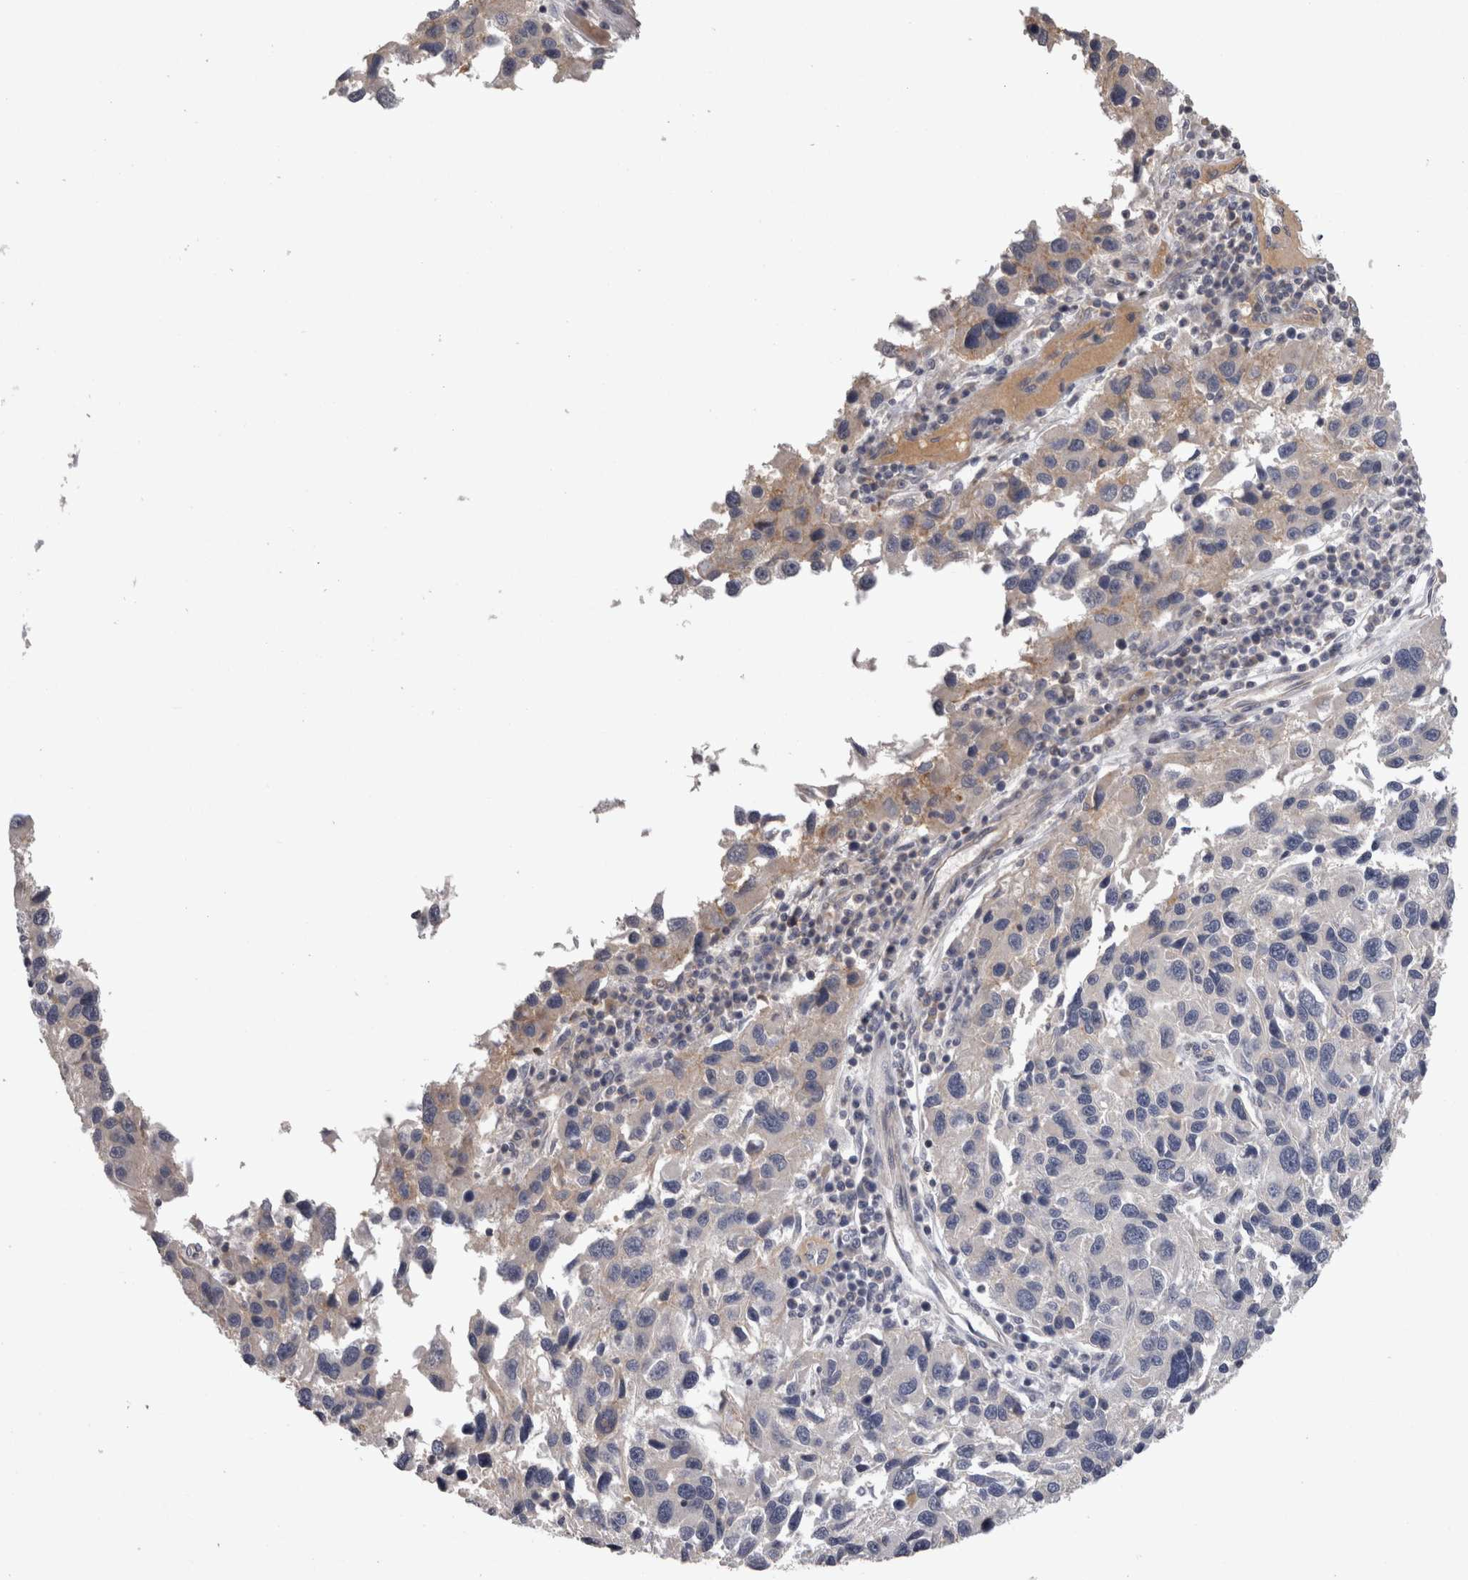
{"staining": {"intensity": "negative", "quantity": "none", "location": "none"}, "tissue": "melanoma", "cell_type": "Tumor cells", "image_type": "cancer", "snomed": [{"axis": "morphology", "description": "Malignant melanoma, NOS"}, {"axis": "topography", "description": "Skin"}], "caption": "Tumor cells are negative for brown protein staining in malignant melanoma. (DAB (3,3'-diaminobenzidine) immunohistochemistry (IHC), high magnification).", "gene": "PON3", "patient": {"sex": "male", "age": 53}}